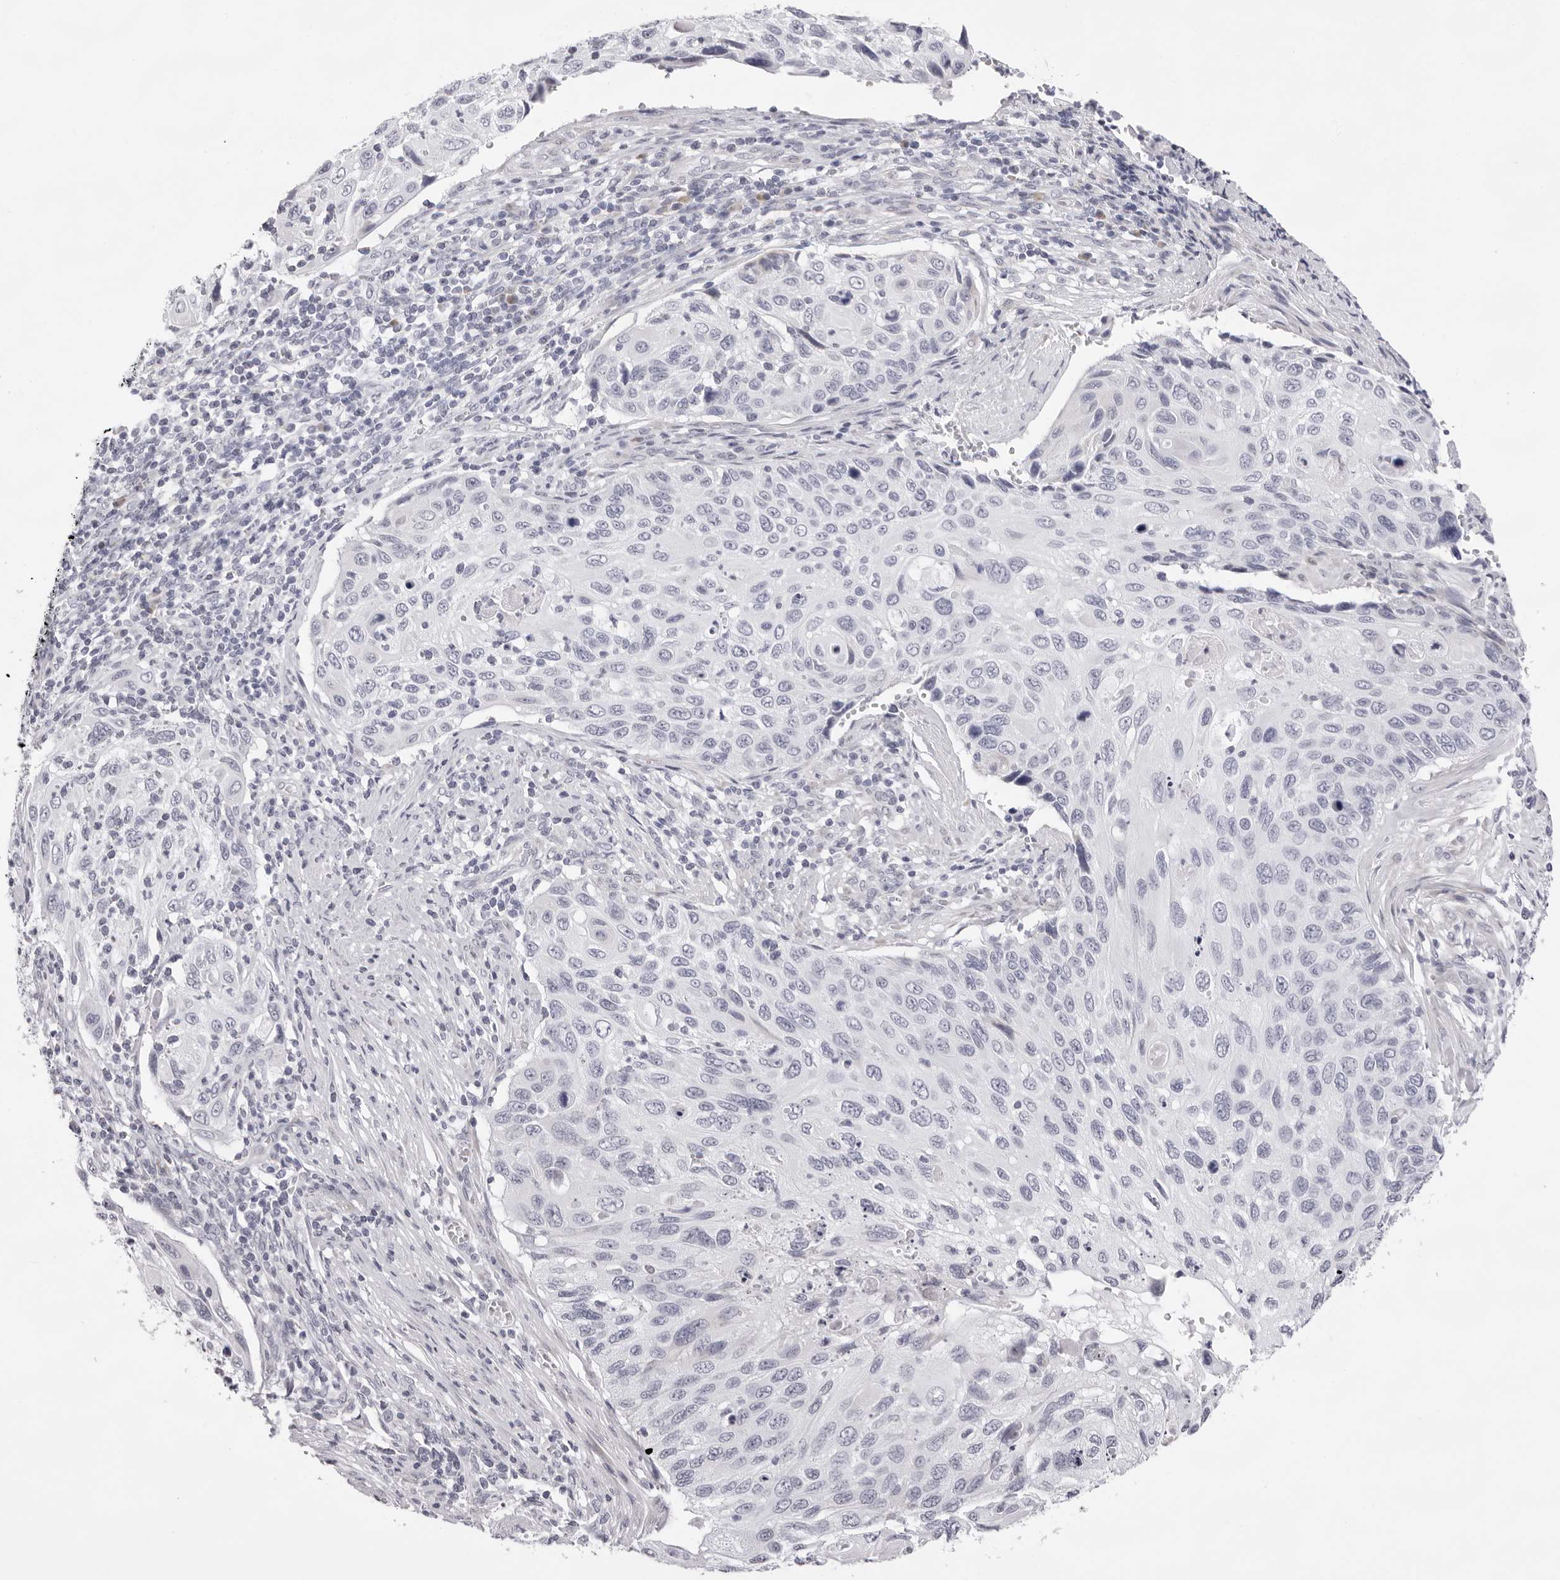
{"staining": {"intensity": "negative", "quantity": "none", "location": "none"}, "tissue": "cervical cancer", "cell_type": "Tumor cells", "image_type": "cancer", "snomed": [{"axis": "morphology", "description": "Squamous cell carcinoma, NOS"}, {"axis": "topography", "description": "Cervix"}], "caption": "IHC of cervical cancer (squamous cell carcinoma) exhibits no expression in tumor cells.", "gene": "SMIM2", "patient": {"sex": "female", "age": 70}}